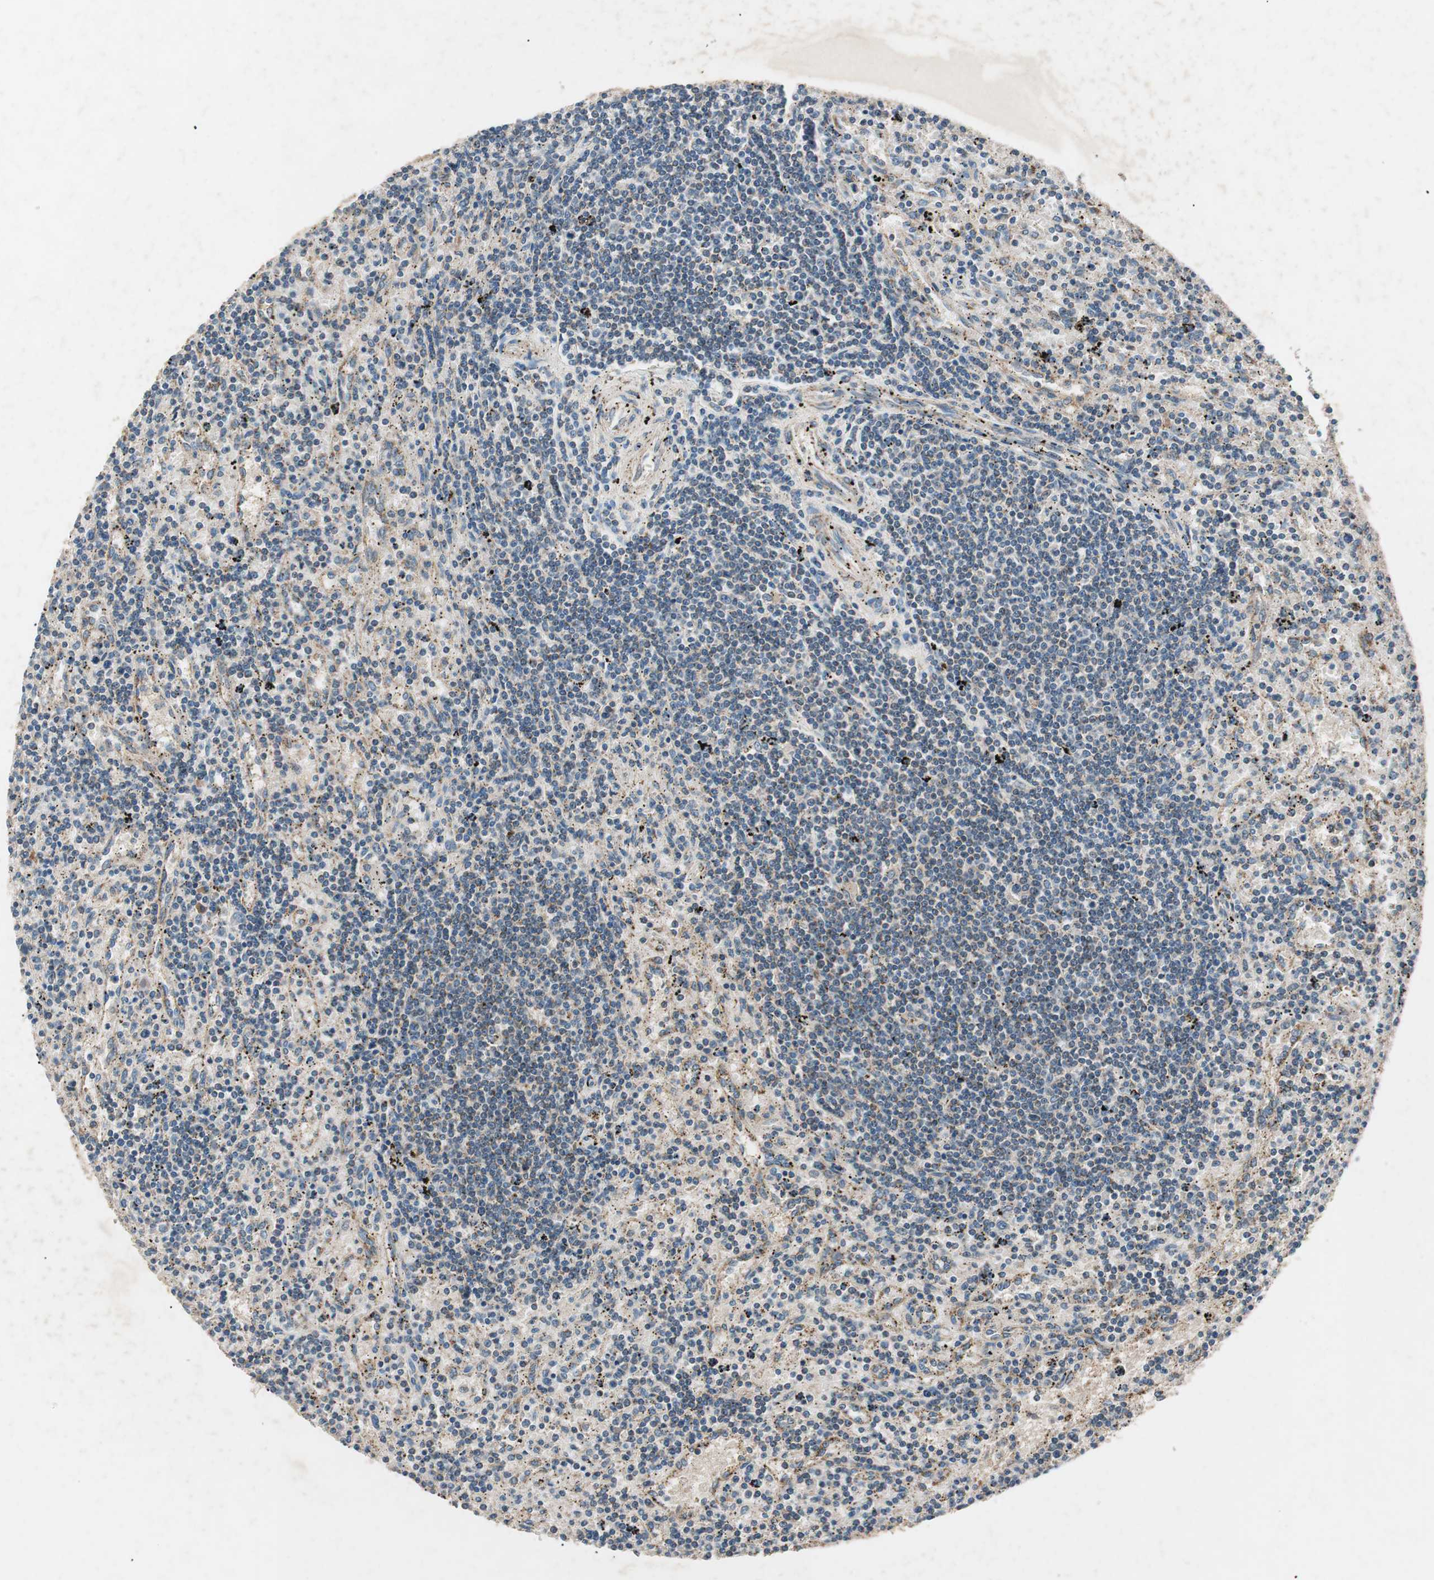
{"staining": {"intensity": "negative", "quantity": "none", "location": "none"}, "tissue": "lymphoma", "cell_type": "Tumor cells", "image_type": "cancer", "snomed": [{"axis": "morphology", "description": "Malignant lymphoma, non-Hodgkin's type, Low grade"}, {"axis": "topography", "description": "Spleen"}], "caption": "IHC of human lymphoma reveals no staining in tumor cells.", "gene": "HPN", "patient": {"sex": "male", "age": 76}}